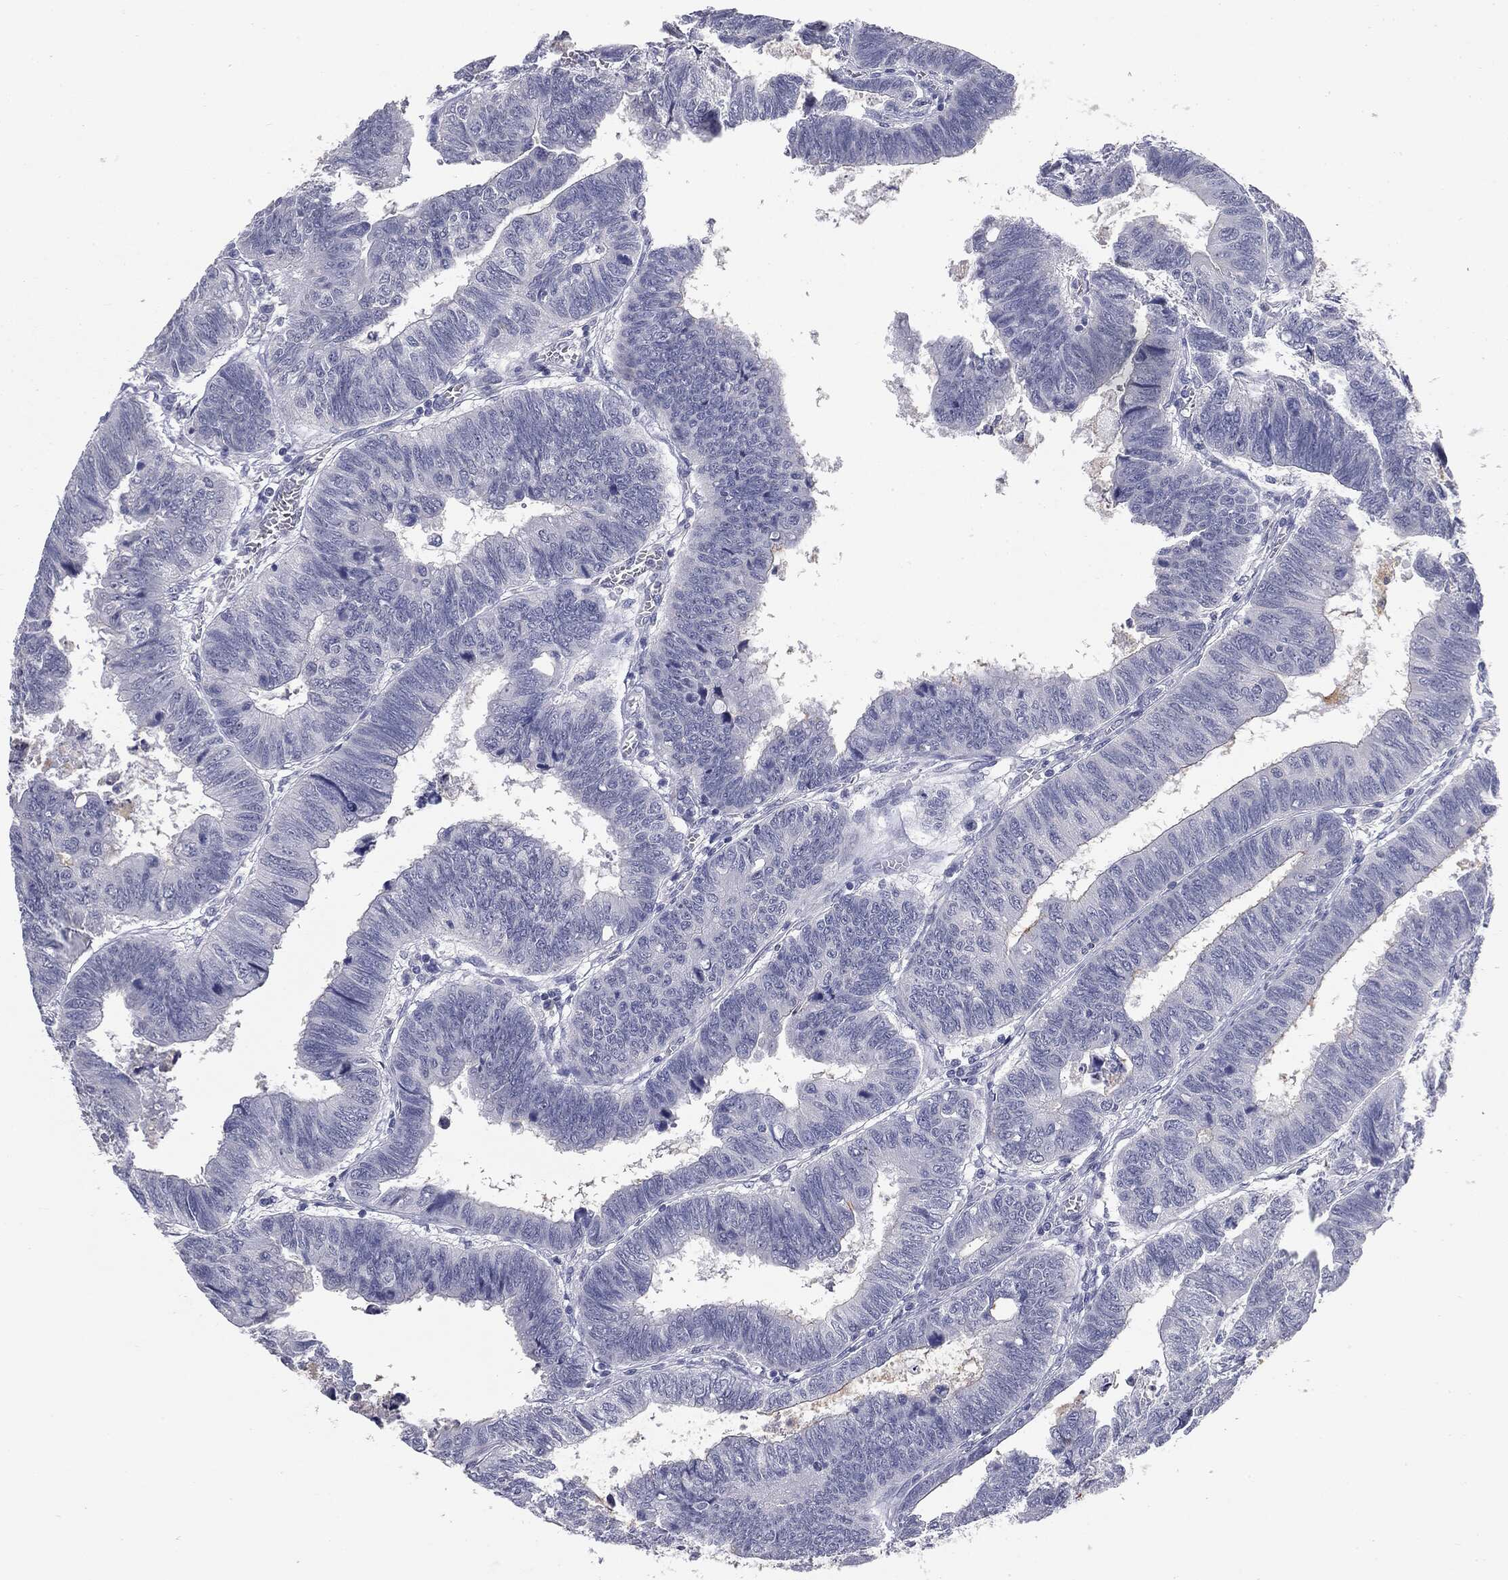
{"staining": {"intensity": "negative", "quantity": "none", "location": "none"}, "tissue": "colorectal cancer", "cell_type": "Tumor cells", "image_type": "cancer", "snomed": [{"axis": "morphology", "description": "Adenocarcinoma, NOS"}, {"axis": "topography", "description": "Colon"}], "caption": "Immunohistochemistry photomicrograph of human colorectal cancer stained for a protein (brown), which demonstrates no expression in tumor cells.", "gene": "MUC1", "patient": {"sex": "male", "age": 62}}